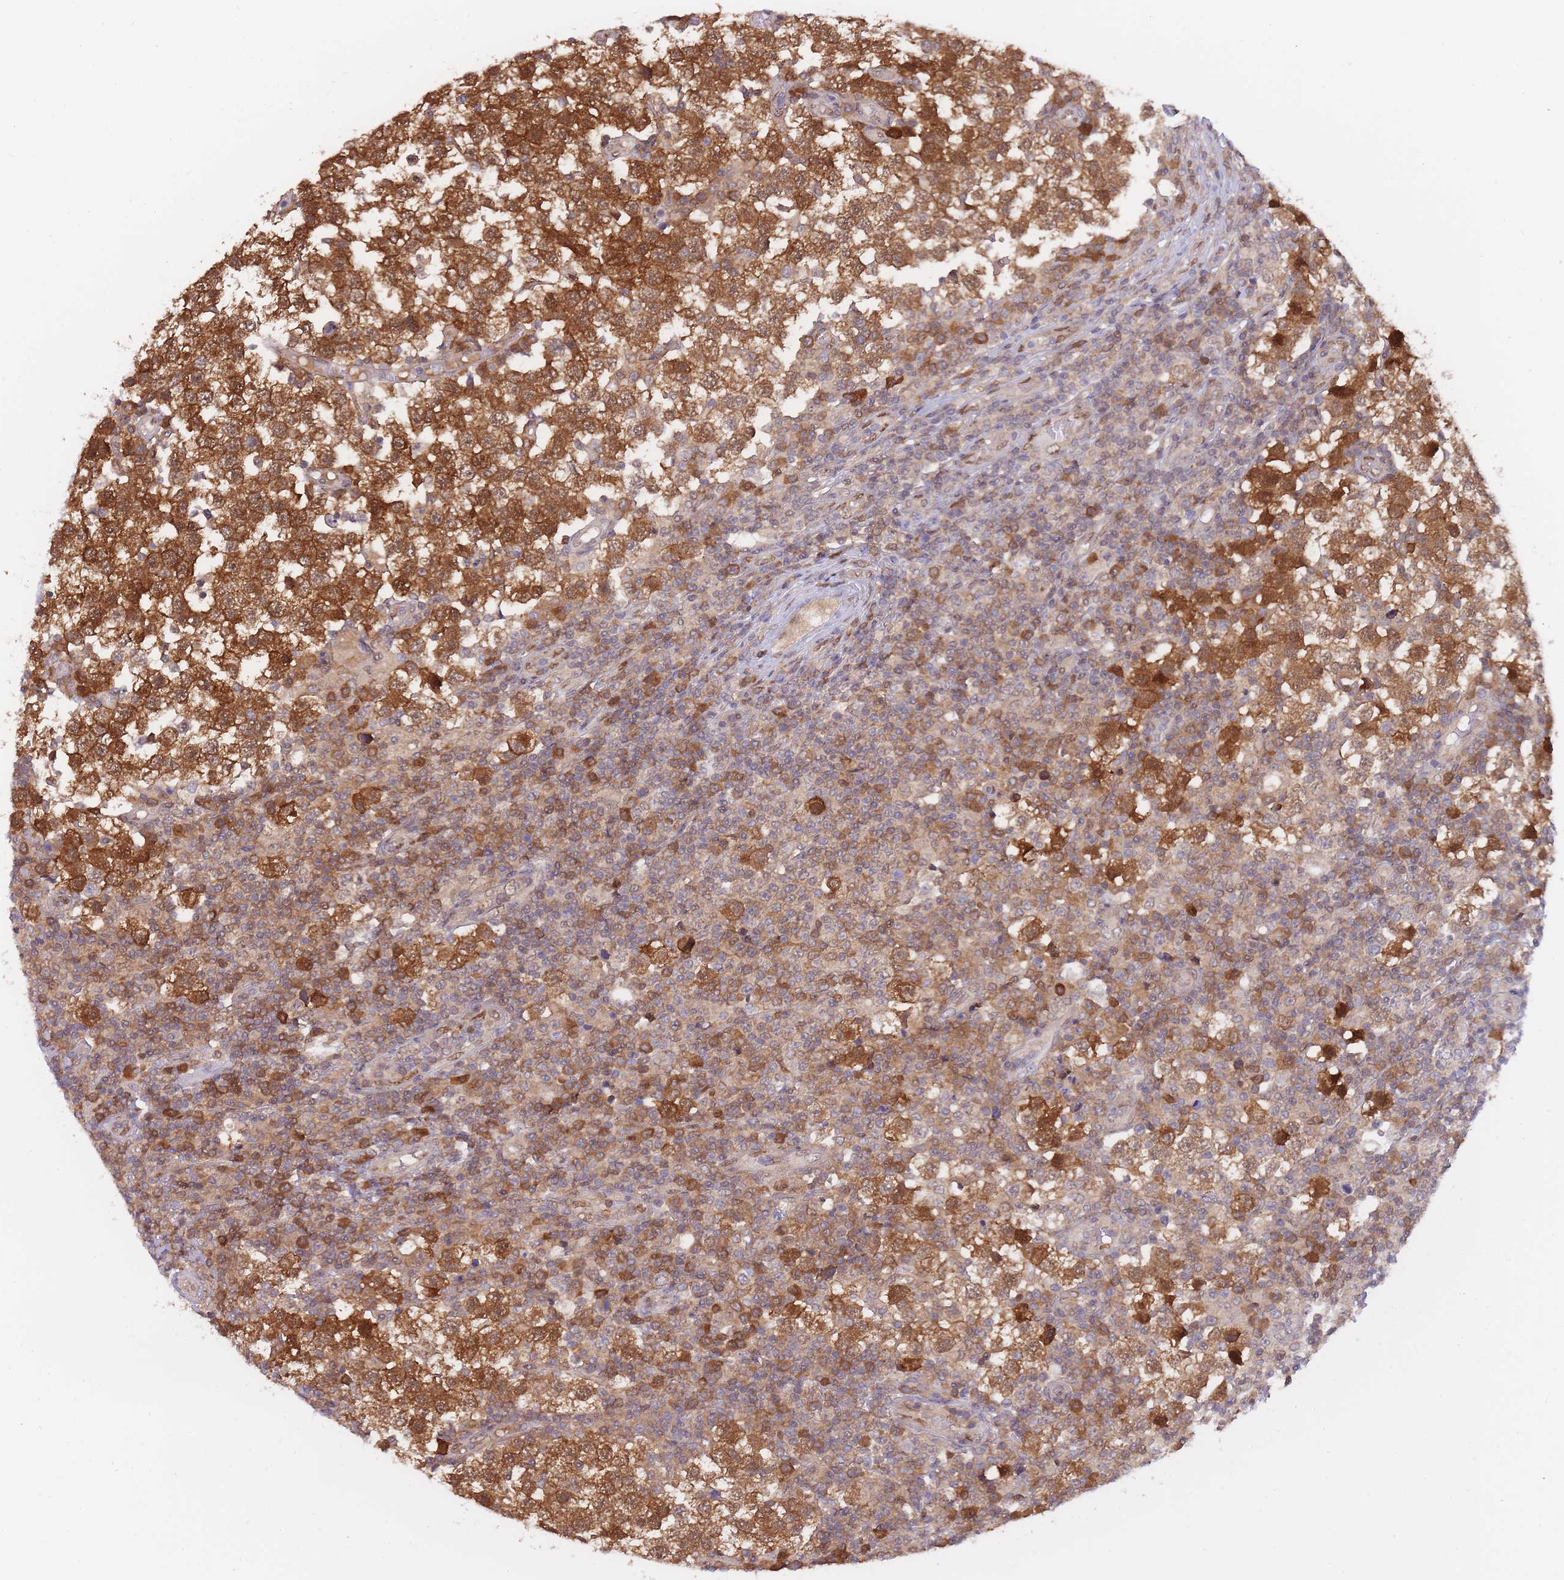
{"staining": {"intensity": "moderate", "quantity": ">75%", "location": "cytoplasmic/membranous,nuclear"}, "tissue": "testis cancer", "cell_type": "Tumor cells", "image_type": "cancer", "snomed": [{"axis": "morphology", "description": "Seminoma, NOS"}, {"axis": "topography", "description": "Testis"}], "caption": "Moderate cytoplasmic/membranous and nuclear protein positivity is seen in about >75% of tumor cells in testis cancer (seminoma).", "gene": "NSFL1C", "patient": {"sex": "male", "age": 34}}